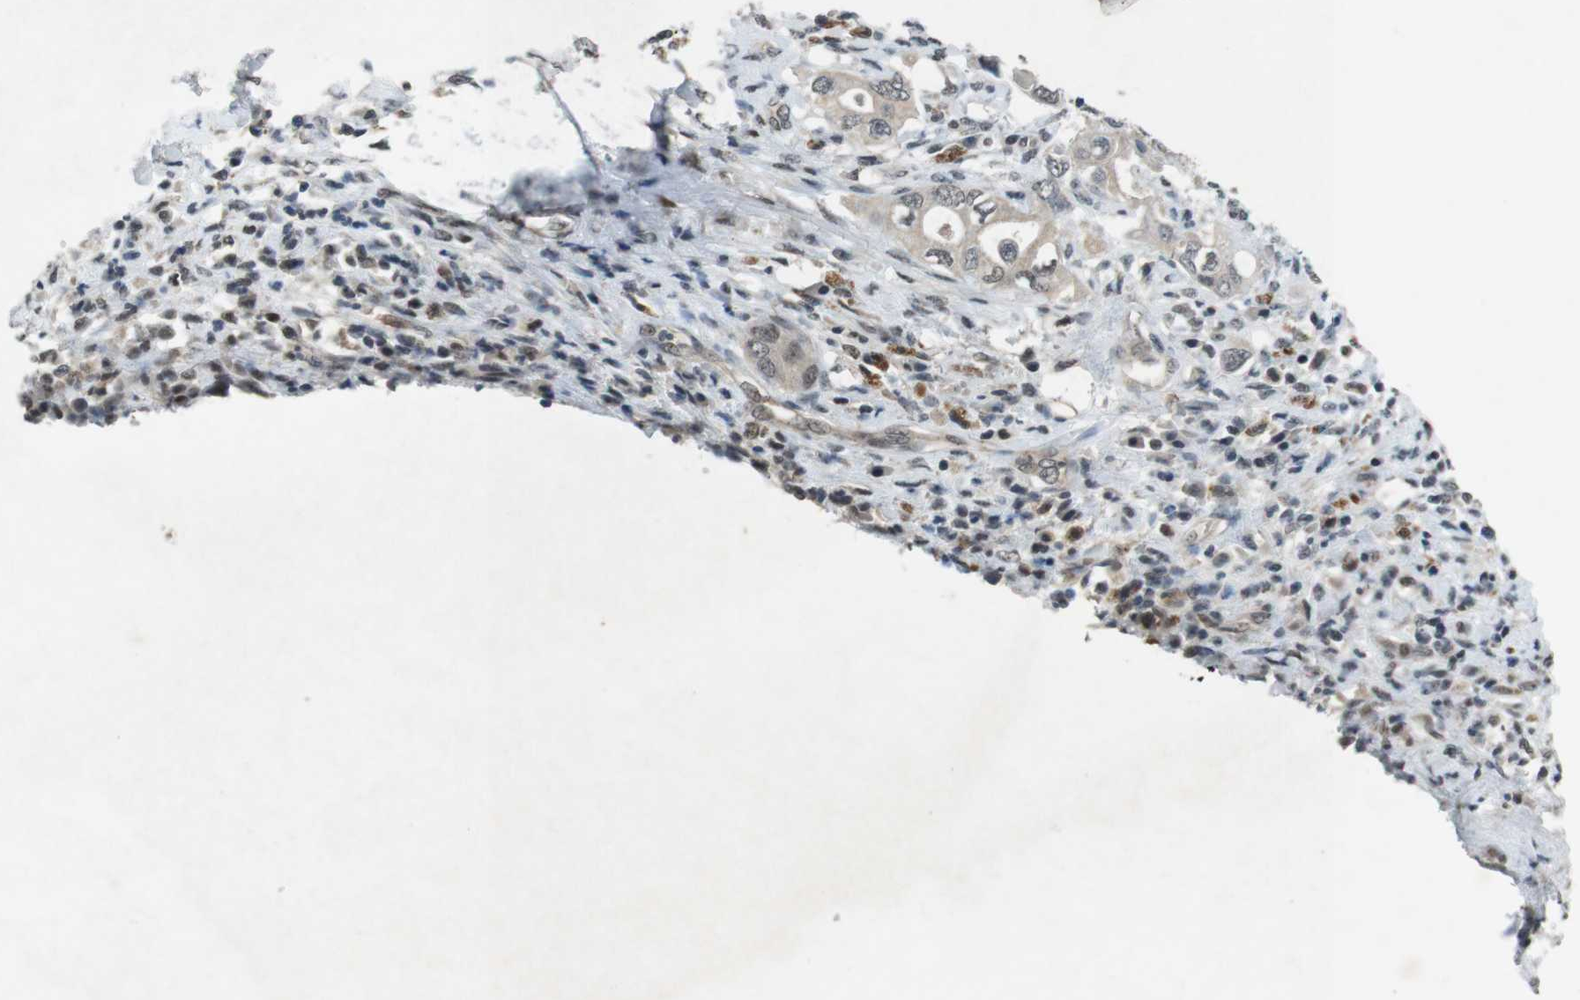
{"staining": {"intensity": "weak", "quantity": ">75%", "location": "nuclear"}, "tissue": "pancreatic cancer", "cell_type": "Tumor cells", "image_type": "cancer", "snomed": [{"axis": "morphology", "description": "Adenocarcinoma, NOS"}, {"axis": "topography", "description": "Pancreas"}], "caption": "Pancreatic adenocarcinoma stained with immunohistochemistry demonstrates weak nuclear staining in approximately >75% of tumor cells.", "gene": "USP7", "patient": {"sex": "female", "age": 56}}